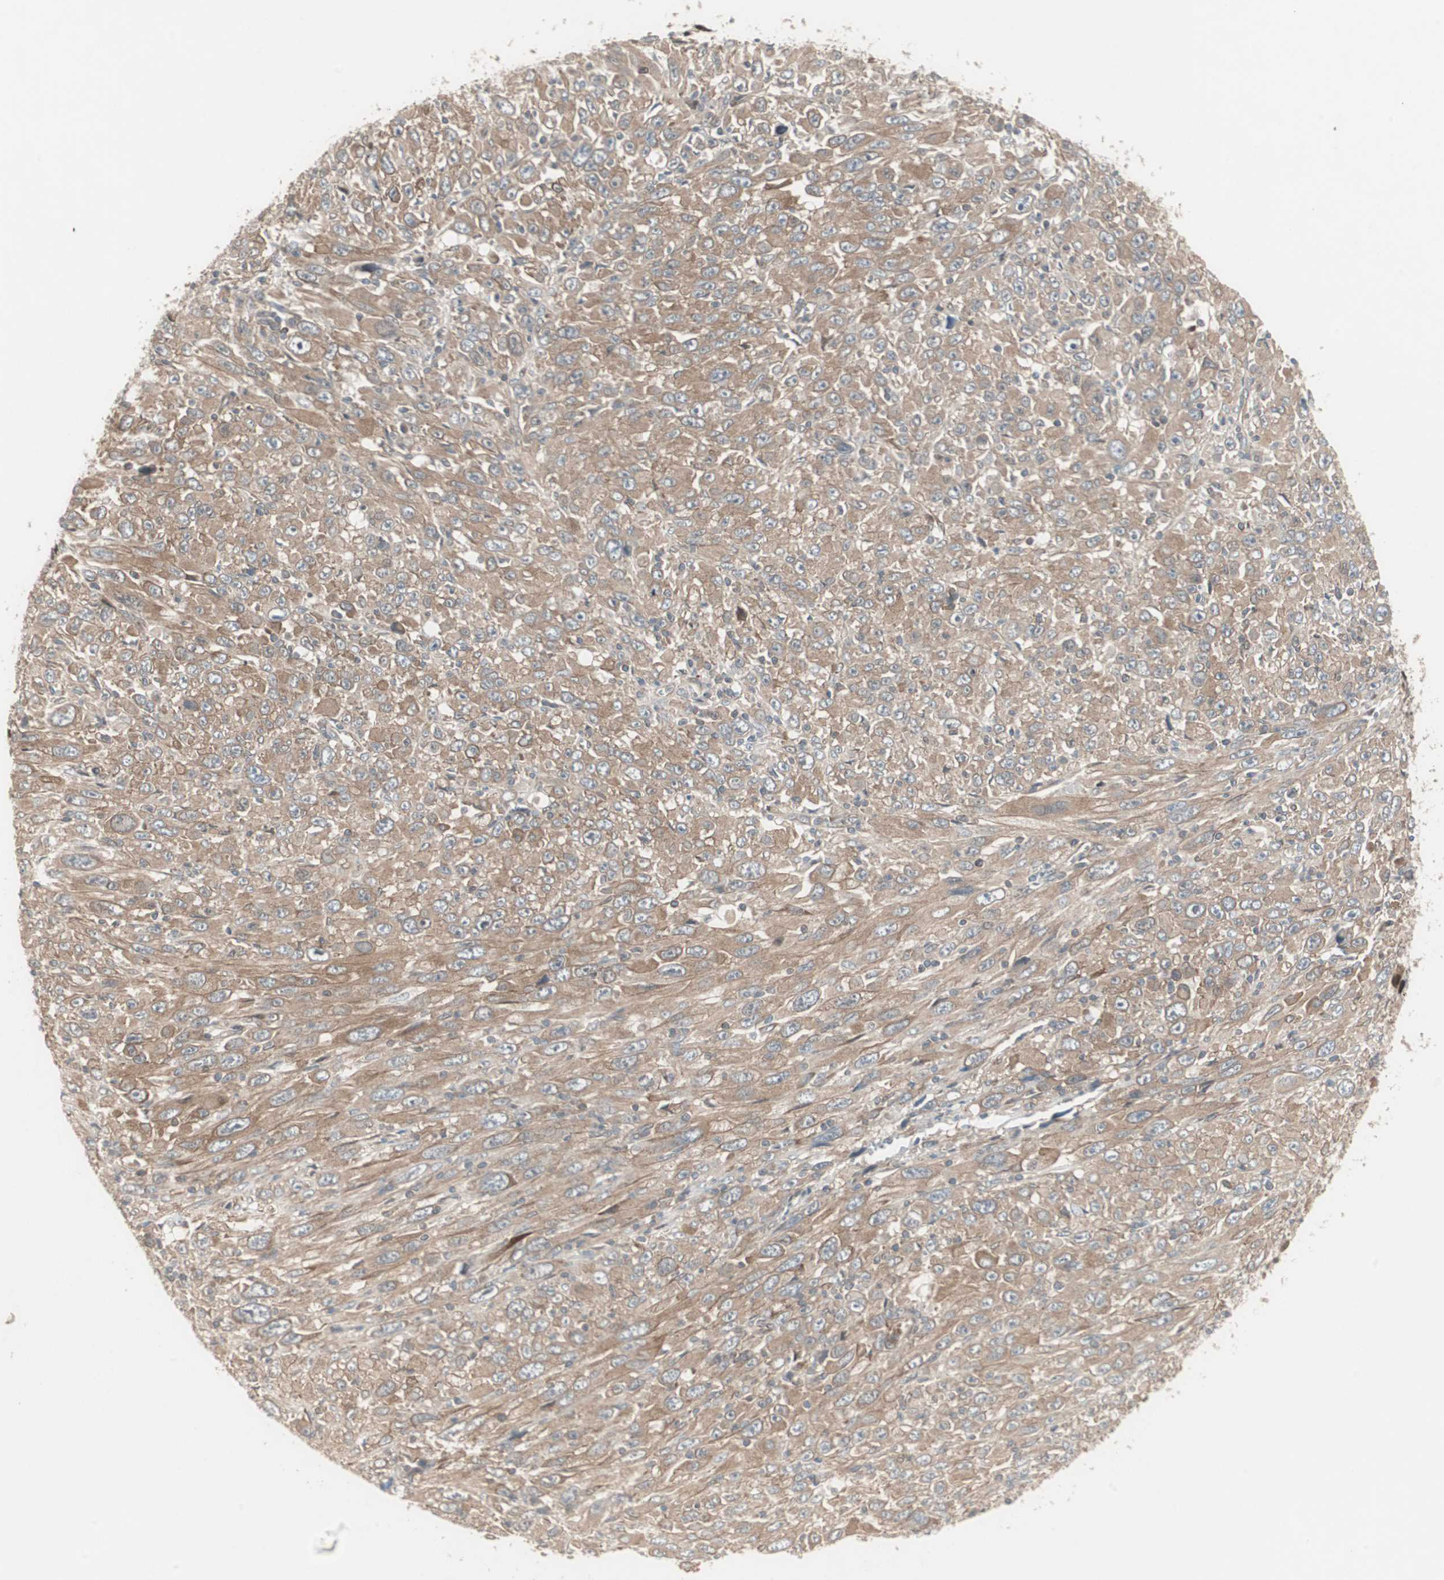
{"staining": {"intensity": "moderate", "quantity": ">75%", "location": "cytoplasmic/membranous"}, "tissue": "melanoma", "cell_type": "Tumor cells", "image_type": "cancer", "snomed": [{"axis": "morphology", "description": "Malignant melanoma, Metastatic site"}, {"axis": "topography", "description": "Skin"}], "caption": "IHC of melanoma reveals medium levels of moderate cytoplasmic/membranous expression in approximately >75% of tumor cells.", "gene": "PFDN1", "patient": {"sex": "female", "age": 56}}